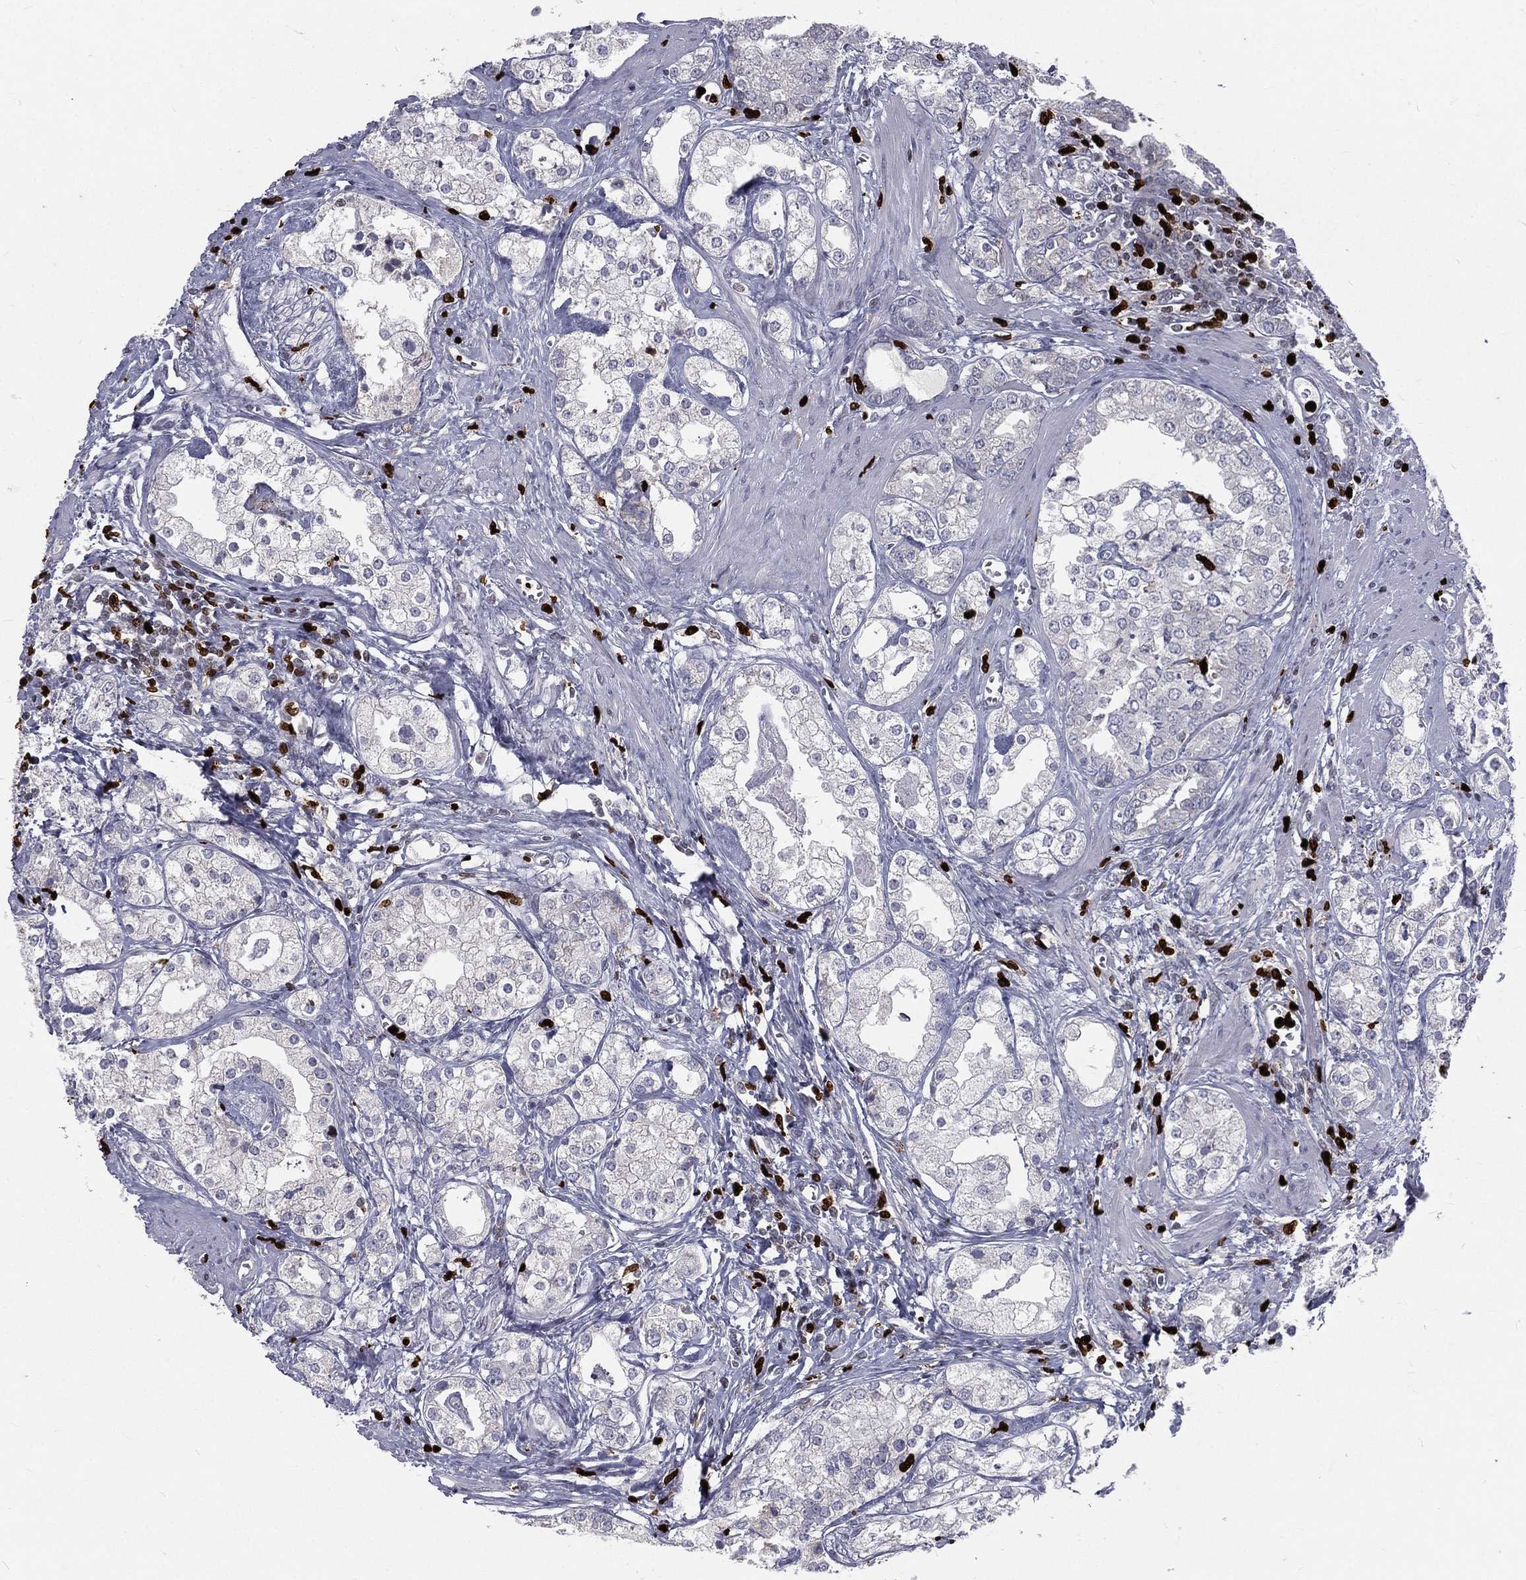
{"staining": {"intensity": "negative", "quantity": "none", "location": "none"}, "tissue": "prostate cancer", "cell_type": "Tumor cells", "image_type": "cancer", "snomed": [{"axis": "morphology", "description": "Adenocarcinoma, NOS"}, {"axis": "topography", "description": "Prostate and seminal vesicle, NOS"}, {"axis": "topography", "description": "Prostate"}], "caption": "Adenocarcinoma (prostate) was stained to show a protein in brown. There is no significant positivity in tumor cells.", "gene": "MNDA", "patient": {"sex": "male", "age": 62}}